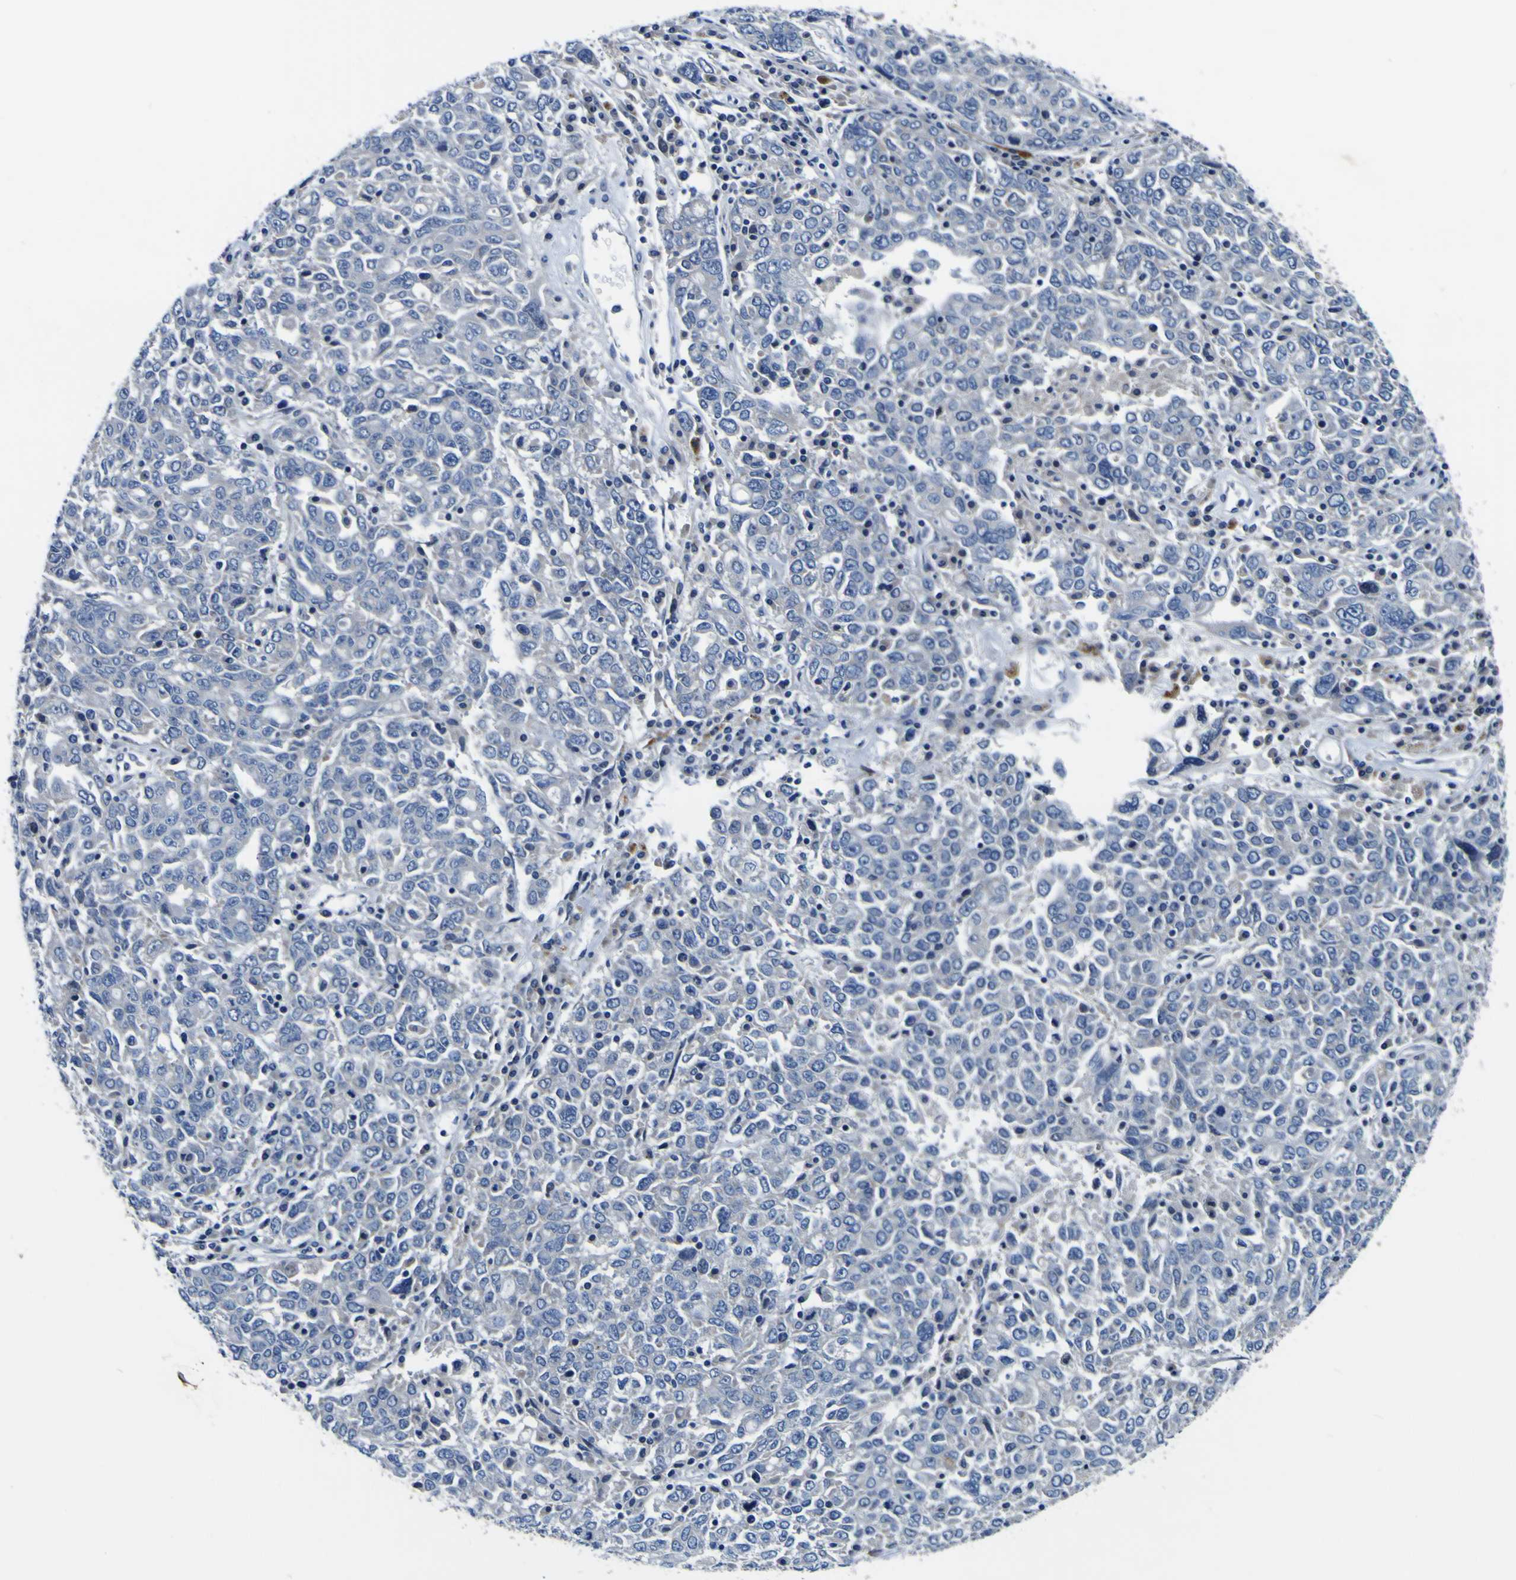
{"staining": {"intensity": "negative", "quantity": "none", "location": "none"}, "tissue": "ovarian cancer", "cell_type": "Tumor cells", "image_type": "cancer", "snomed": [{"axis": "morphology", "description": "Carcinoma, endometroid"}, {"axis": "topography", "description": "Ovary"}], "caption": "DAB (3,3'-diaminobenzidine) immunohistochemical staining of endometroid carcinoma (ovarian) shows no significant positivity in tumor cells.", "gene": "AGAP3", "patient": {"sex": "female", "age": 62}}